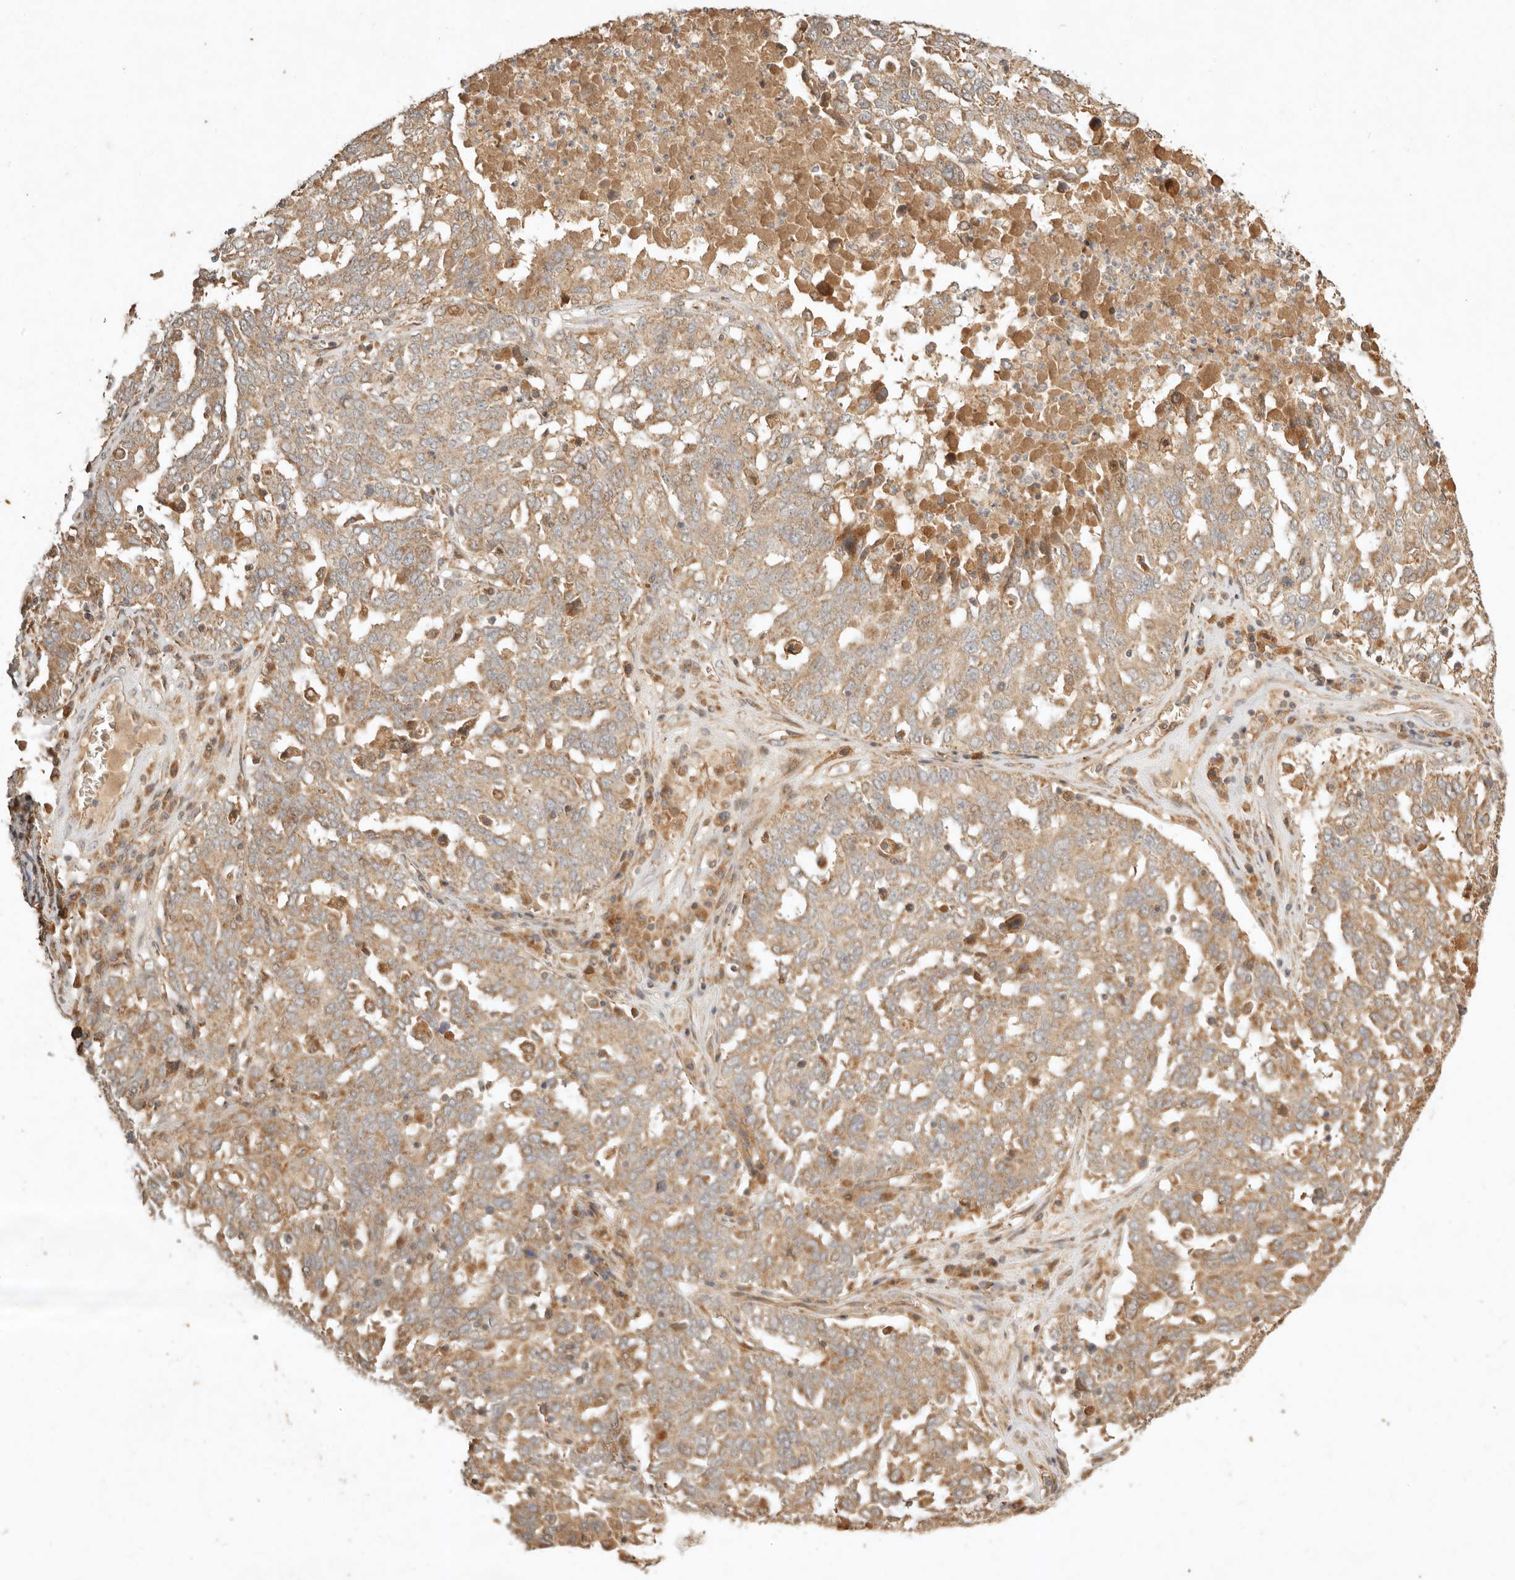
{"staining": {"intensity": "weak", "quantity": ">75%", "location": "cytoplasmic/membranous"}, "tissue": "ovarian cancer", "cell_type": "Tumor cells", "image_type": "cancer", "snomed": [{"axis": "morphology", "description": "Carcinoma, endometroid"}, {"axis": "topography", "description": "Ovary"}], "caption": "Immunohistochemistry micrograph of neoplastic tissue: human ovarian cancer stained using IHC shows low levels of weak protein expression localized specifically in the cytoplasmic/membranous of tumor cells, appearing as a cytoplasmic/membranous brown color.", "gene": "CLEC4C", "patient": {"sex": "female", "age": 62}}